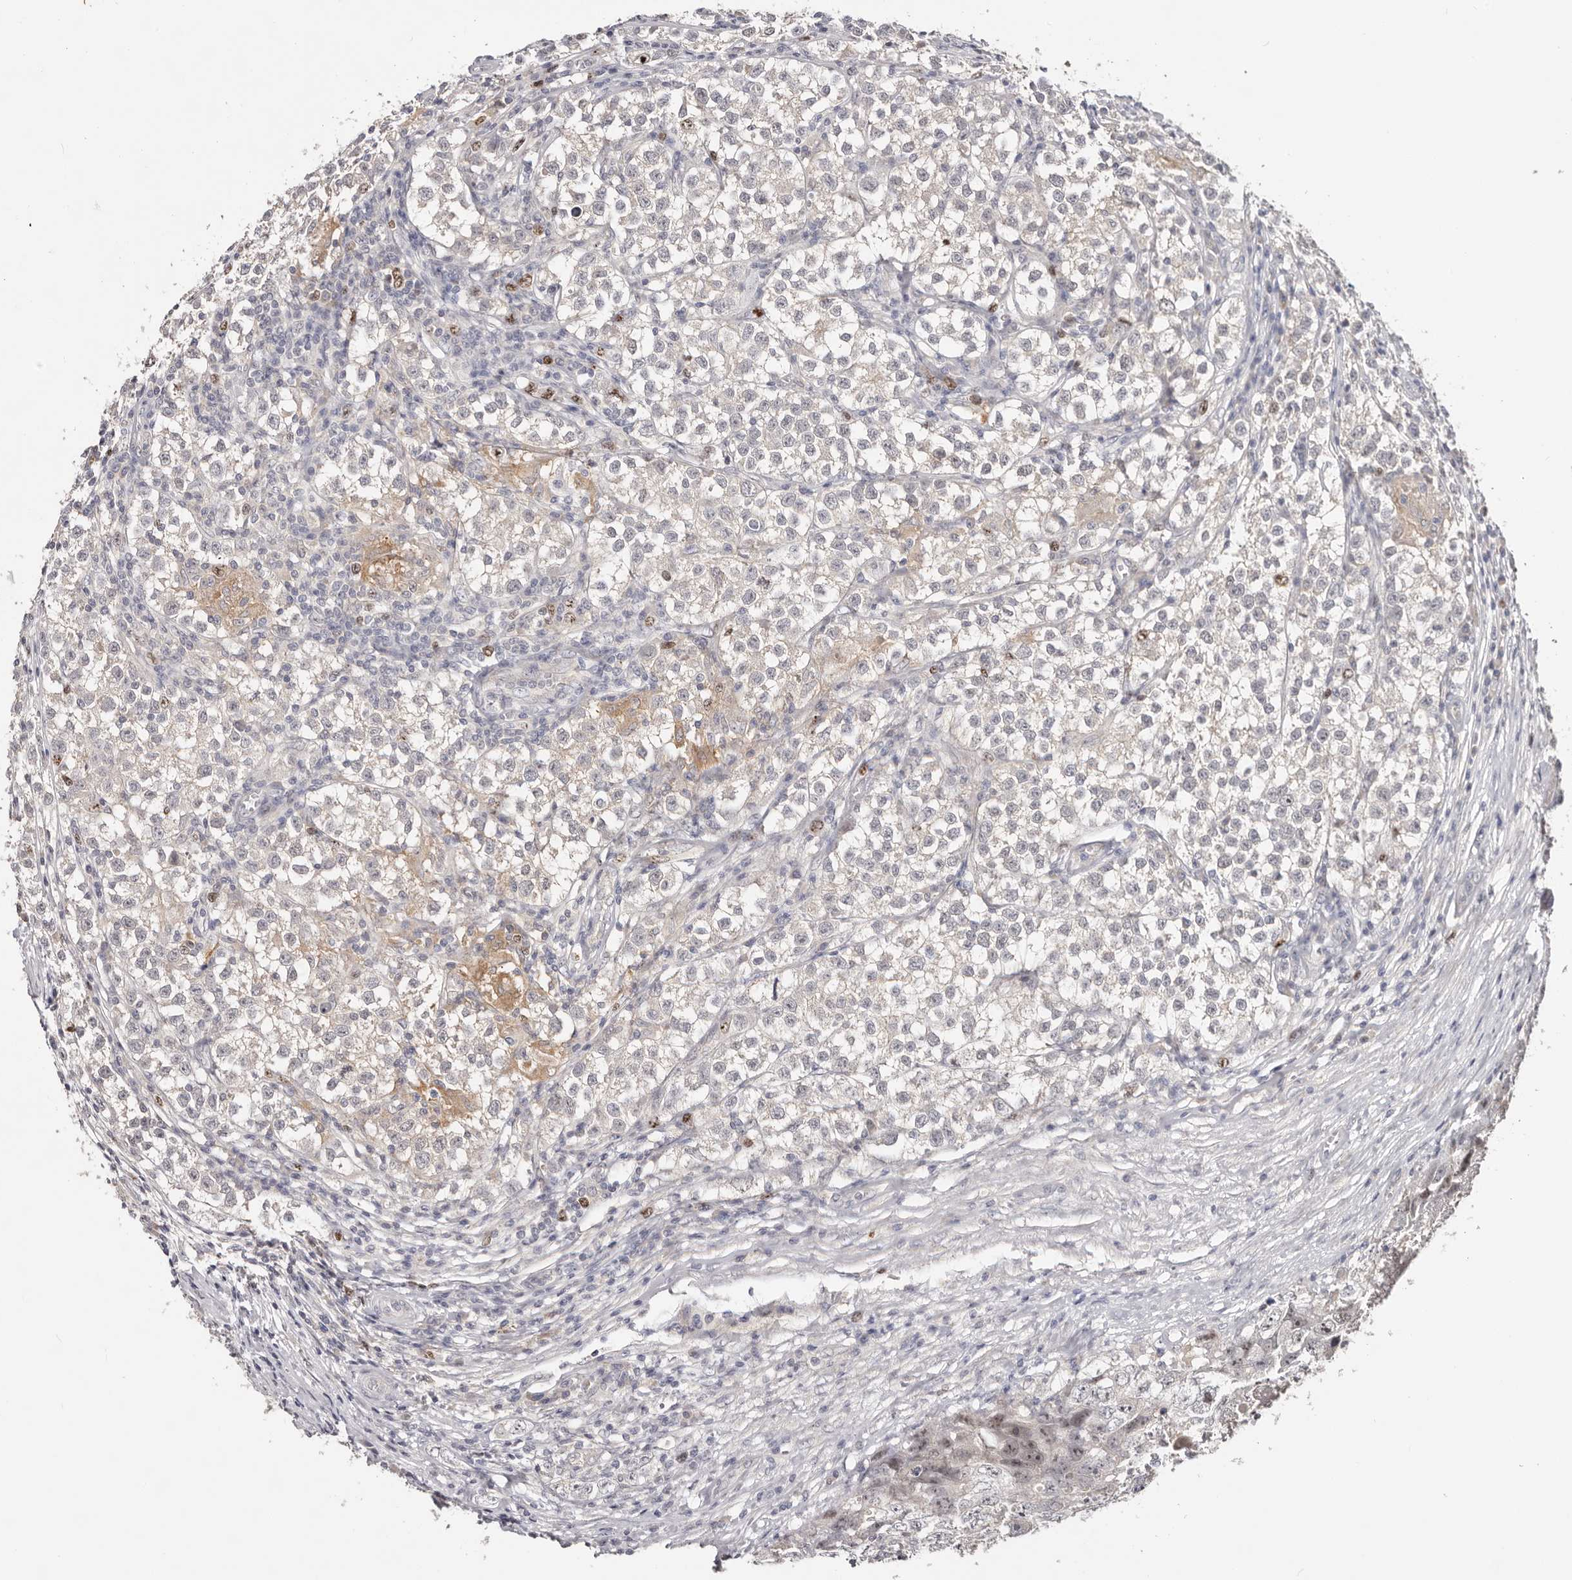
{"staining": {"intensity": "moderate", "quantity": "<25%", "location": "nuclear"}, "tissue": "testis cancer", "cell_type": "Tumor cells", "image_type": "cancer", "snomed": [{"axis": "morphology", "description": "Seminoma, NOS"}, {"axis": "morphology", "description": "Carcinoma, Embryonal, NOS"}, {"axis": "topography", "description": "Testis"}], "caption": "Protein staining exhibits moderate nuclear positivity in approximately <25% of tumor cells in testis cancer. The staining is performed using DAB brown chromogen to label protein expression. The nuclei are counter-stained blue using hematoxylin.", "gene": "CCDC190", "patient": {"sex": "male", "age": 43}}